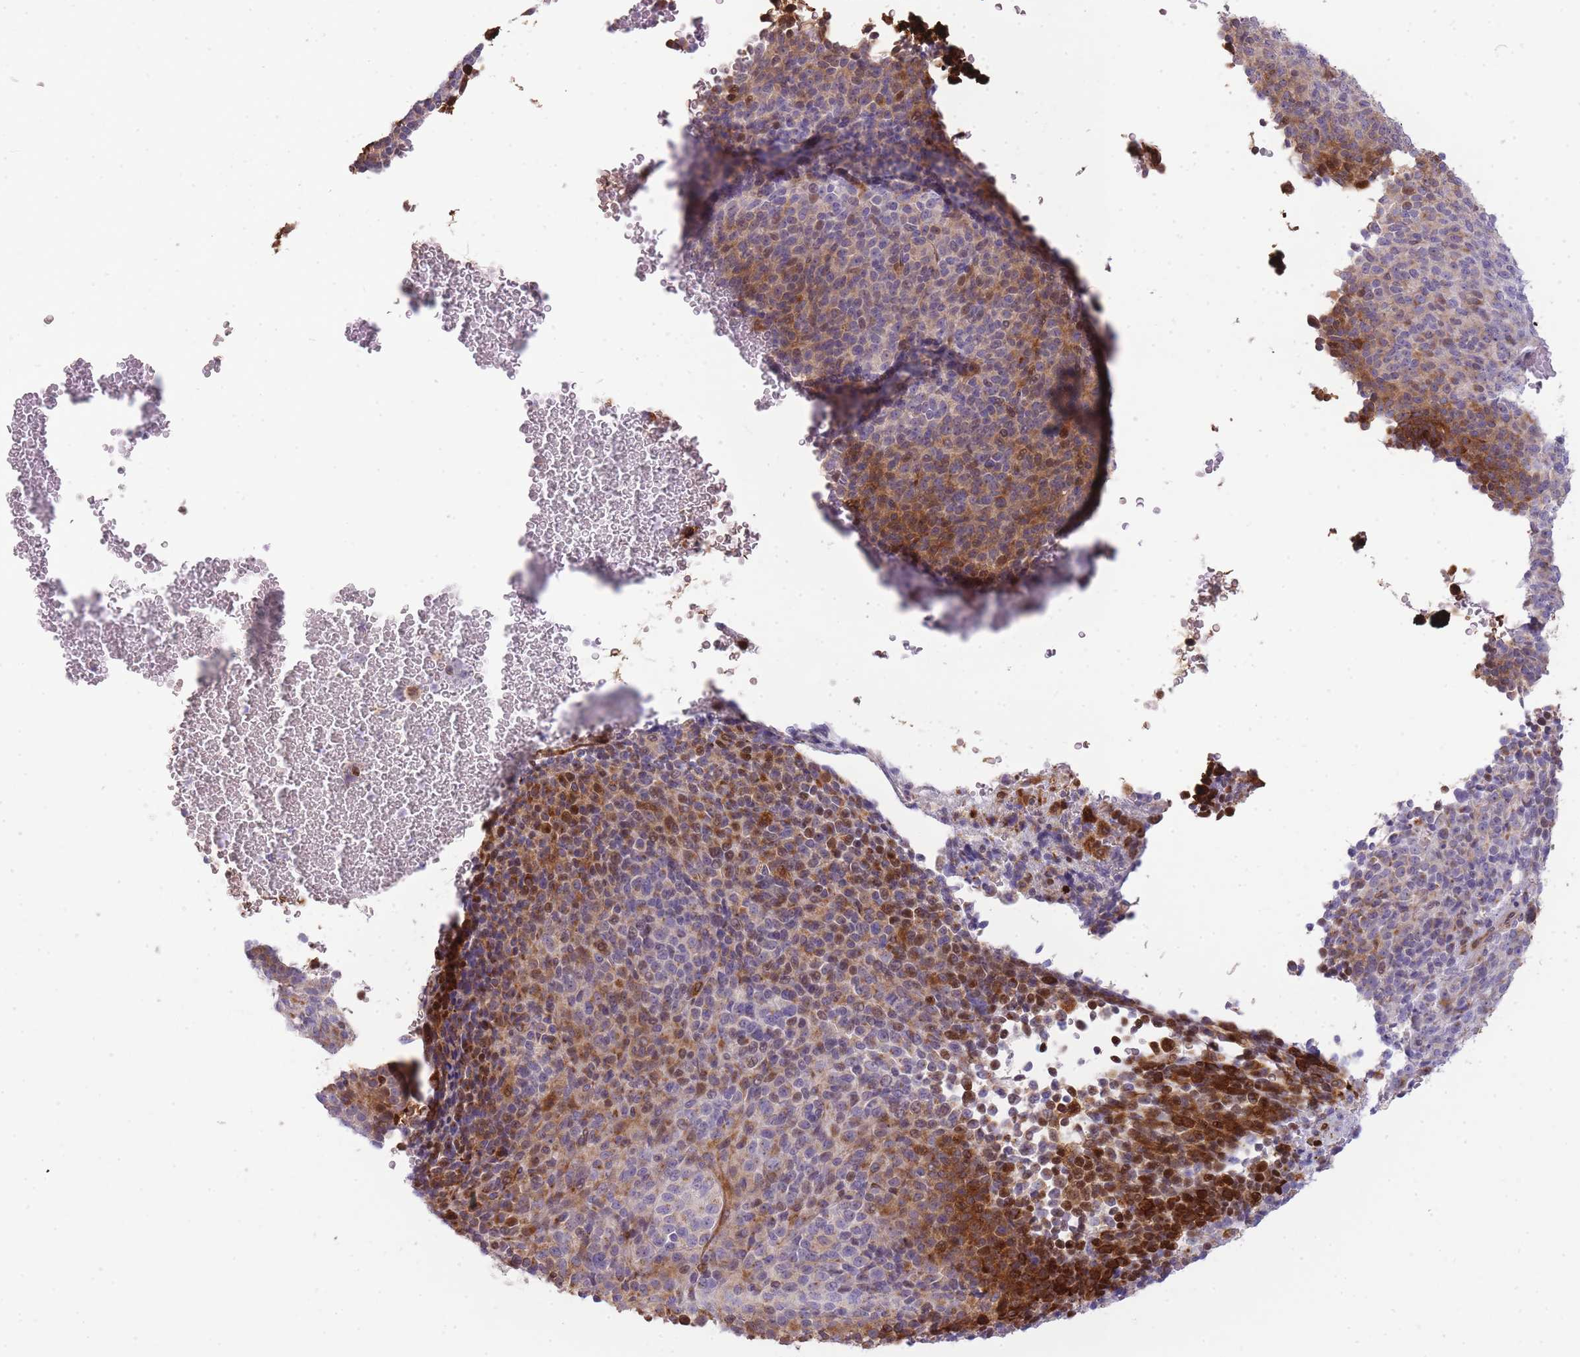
{"staining": {"intensity": "strong", "quantity": "<25%", "location": "cytoplasmic/membranous"}, "tissue": "melanoma", "cell_type": "Tumor cells", "image_type": "cancer", "snomed": [{"axis": "morphology", "description": "Malignant melanoma, Metastatic site"}, {"axis": "topography", "description": "Brain"}], "caption": "Brown immunohistochemical staining in human malignant melanoma (metastatic site) reveals strong cytoplasmic/membranous positivity in about <25% of tumor cells.", "gene": "PPP3R2", "patient": {"sex": "female", "age": 56}}